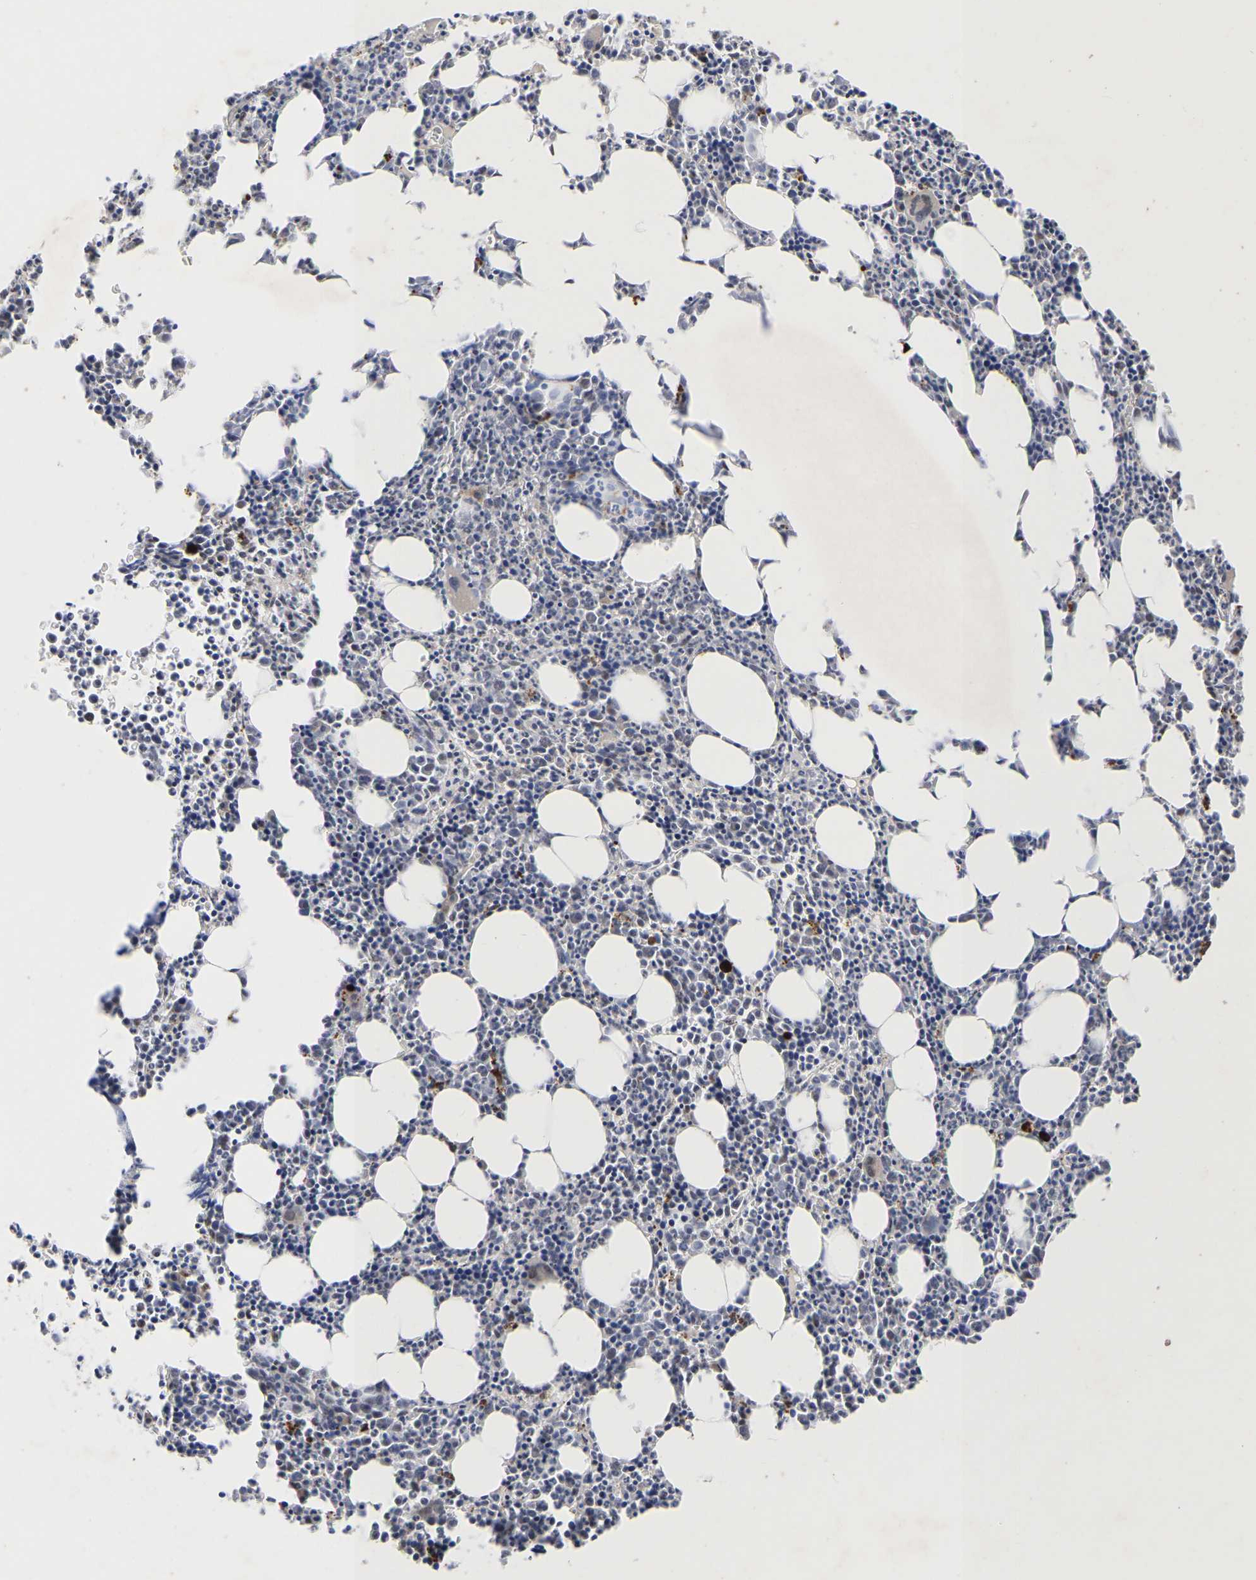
{"staining": {"intensity": "strong", "quantity": "25%-75%", "location": "nuclear"}, "tissue": "bone marrow", "cell_type": "Hematopoietic cells", "image_type": "normal", "snomed": [{"axis": "morphology", "description": "Normal tissue, NOS"}, {"axis": "morphology", "description": "Inflammation, NOS"}, {"axis": "topography", "description": "Bone marrow"}], "caption": "High-power microscopy captured an immunohistochemistry photomicrograph of normal bone marrow, revealing strong nuclear positivity in approximately 25%-75% of hematopoietic cells. (DAB = brown stain, brightfield microscopy at high magnification).", "gene": "JUNB", "patient": {"sex": "female", "age": 40}}